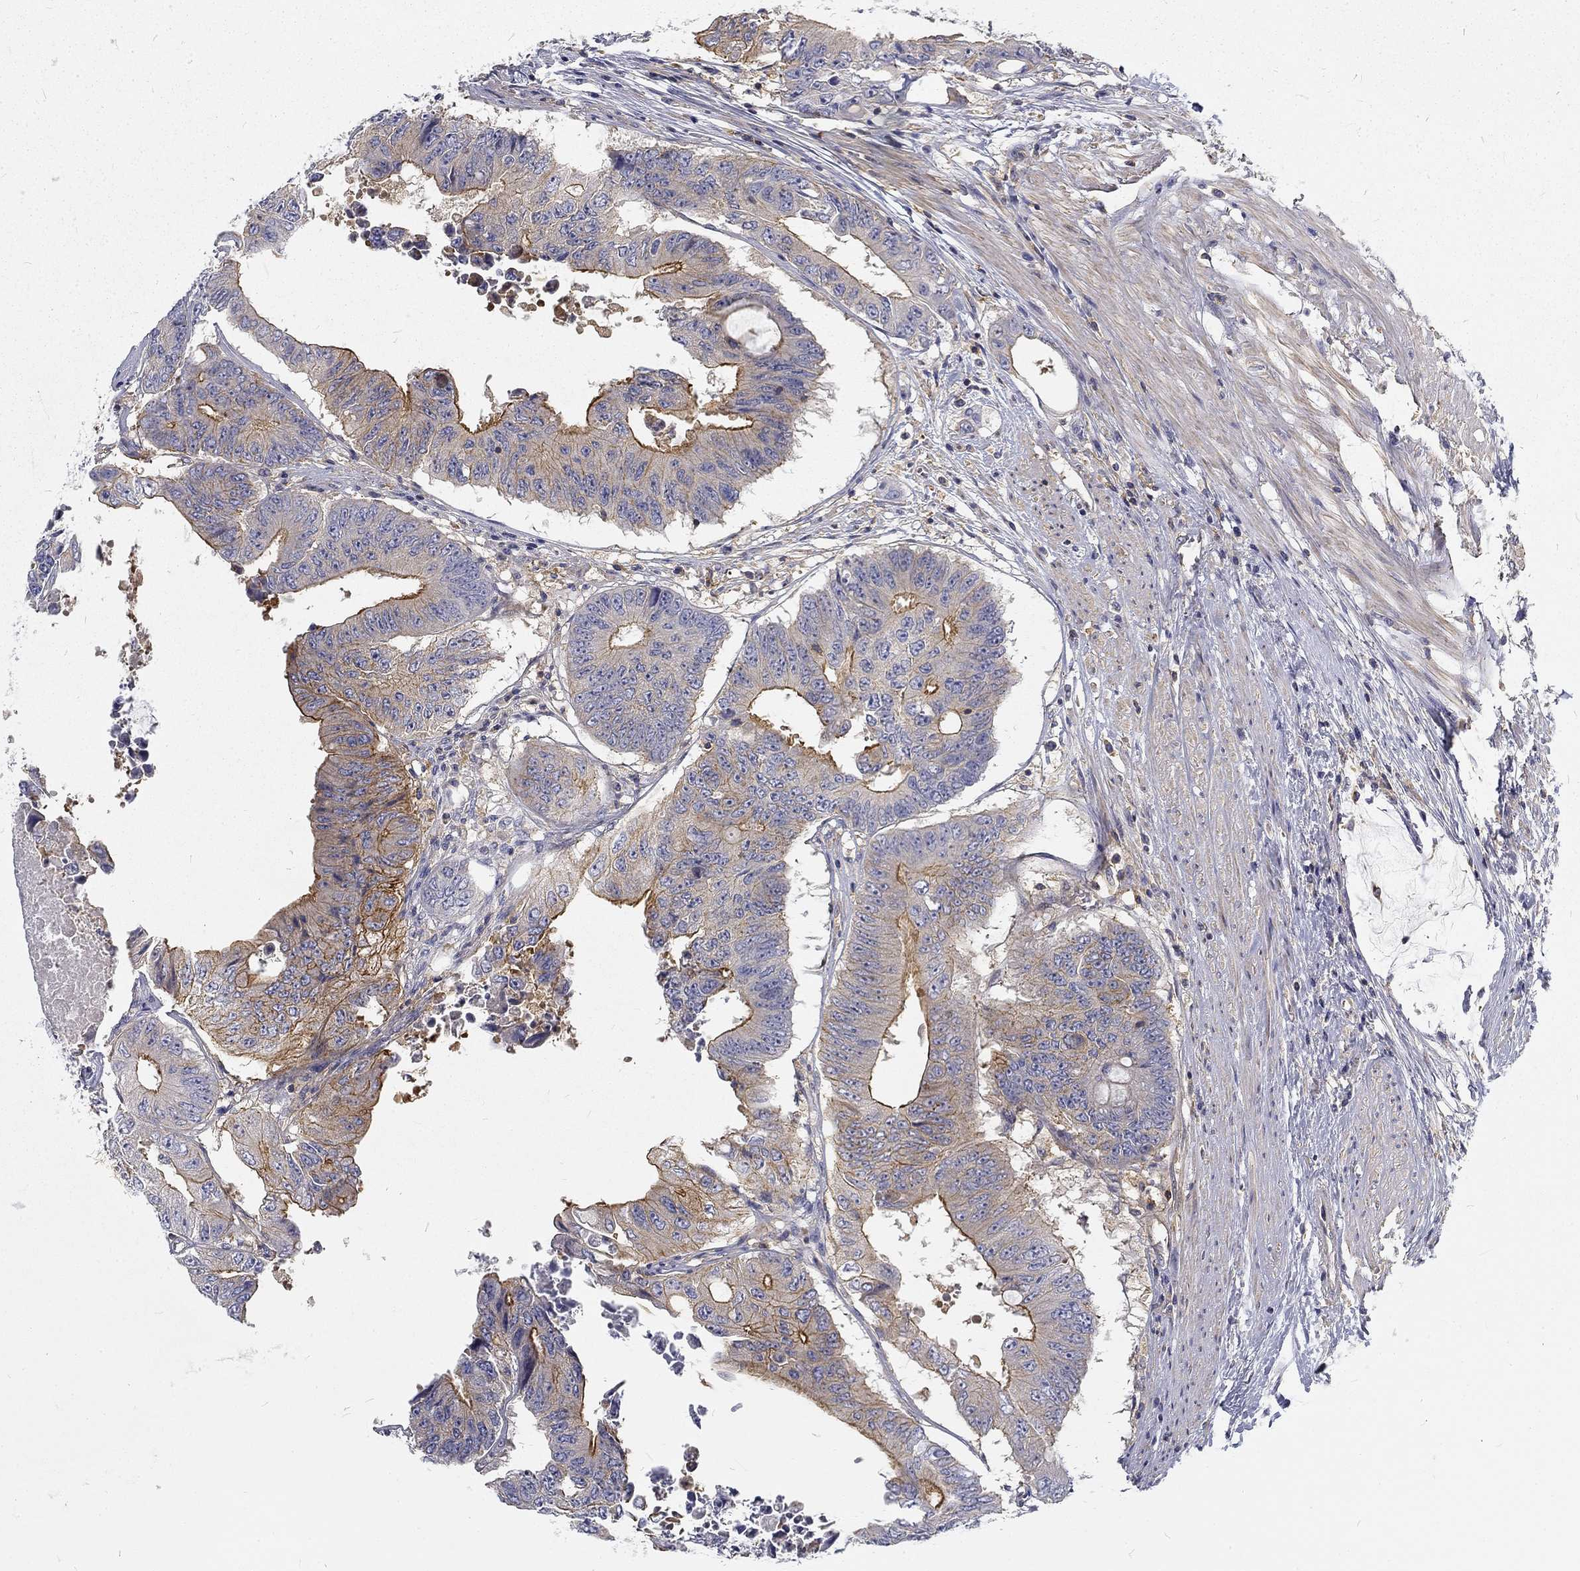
{"staining": {"intensity": "moderate", "quantity": ">75%", "location": "cytoplasmic/membranous"}, "tissue": "colorectal cancer", "cell_type": "Tumor cells", "image_type": "cancer", "snomed": [{"axis": "morphology", "description": "Adenocarcinoma, NOS"}, {"axis": "topography", "description": "Rectum"}], "caption": "IHC (DAB) staining of adenocarcinoma (colorectal) shows moderate cytoplasmic/membranous protein expression in about >75% of tumor cells.", "gene": "MTMR11", "patient": {"sex": "male", "age": 59}}